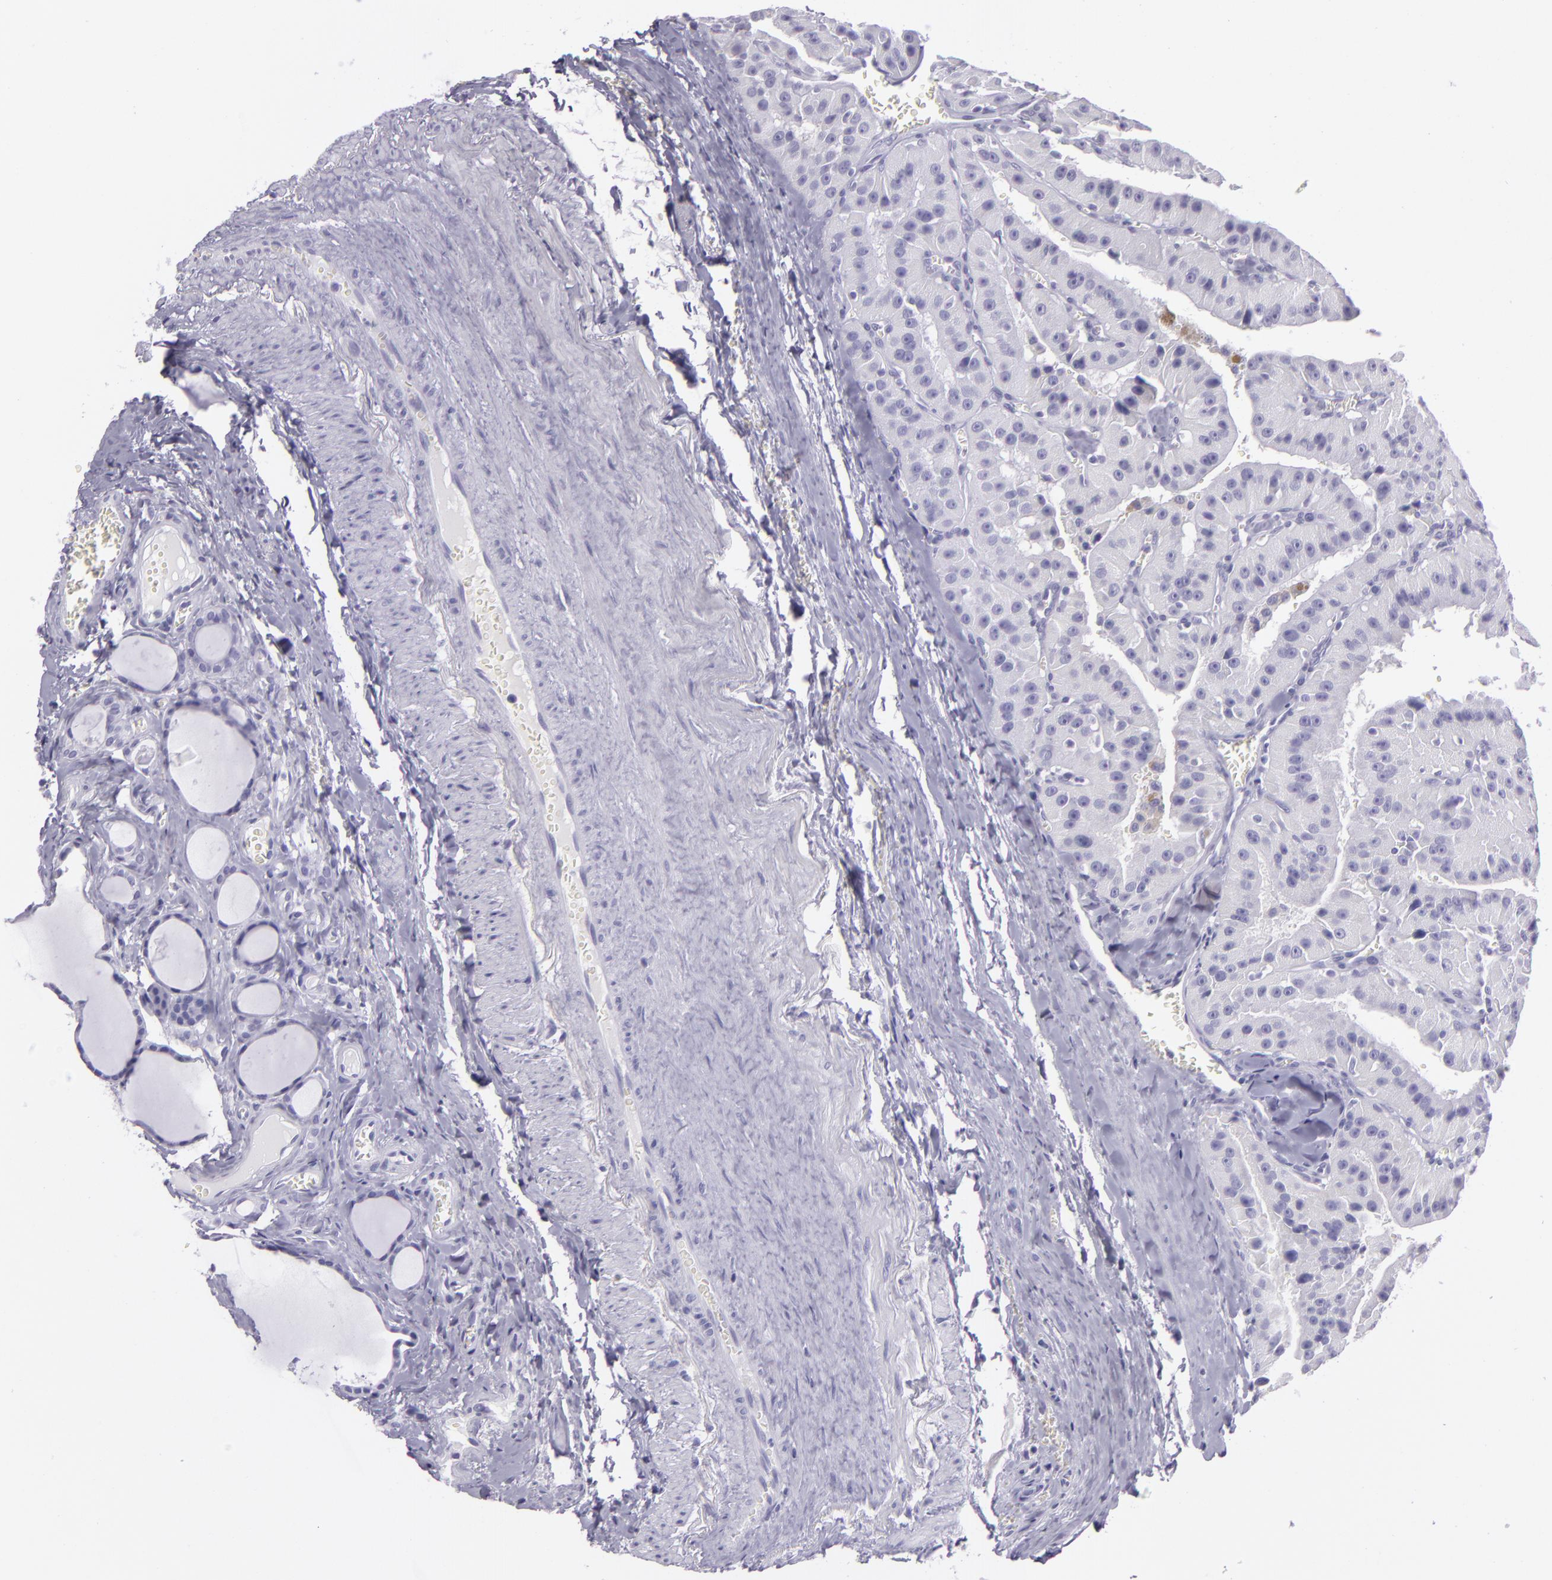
{"staining": {"intensity": "negative", "quantity": "none", "location": "none"}, "tissue": "thyroid cancer", "cell_type": "Tumor cells", "image_type": "cancer", "snomed": [{"axis": "morphology", "description": "Carcinoma, NOS"}, {"axis": "topography", "description": "Thyroid gland"}], "caption": "A micrograph of human thyroid carcinoma is negative for staining in tumor cells.", "gene": "MUC6", "patient": {"sex": "male", "age": 76}}